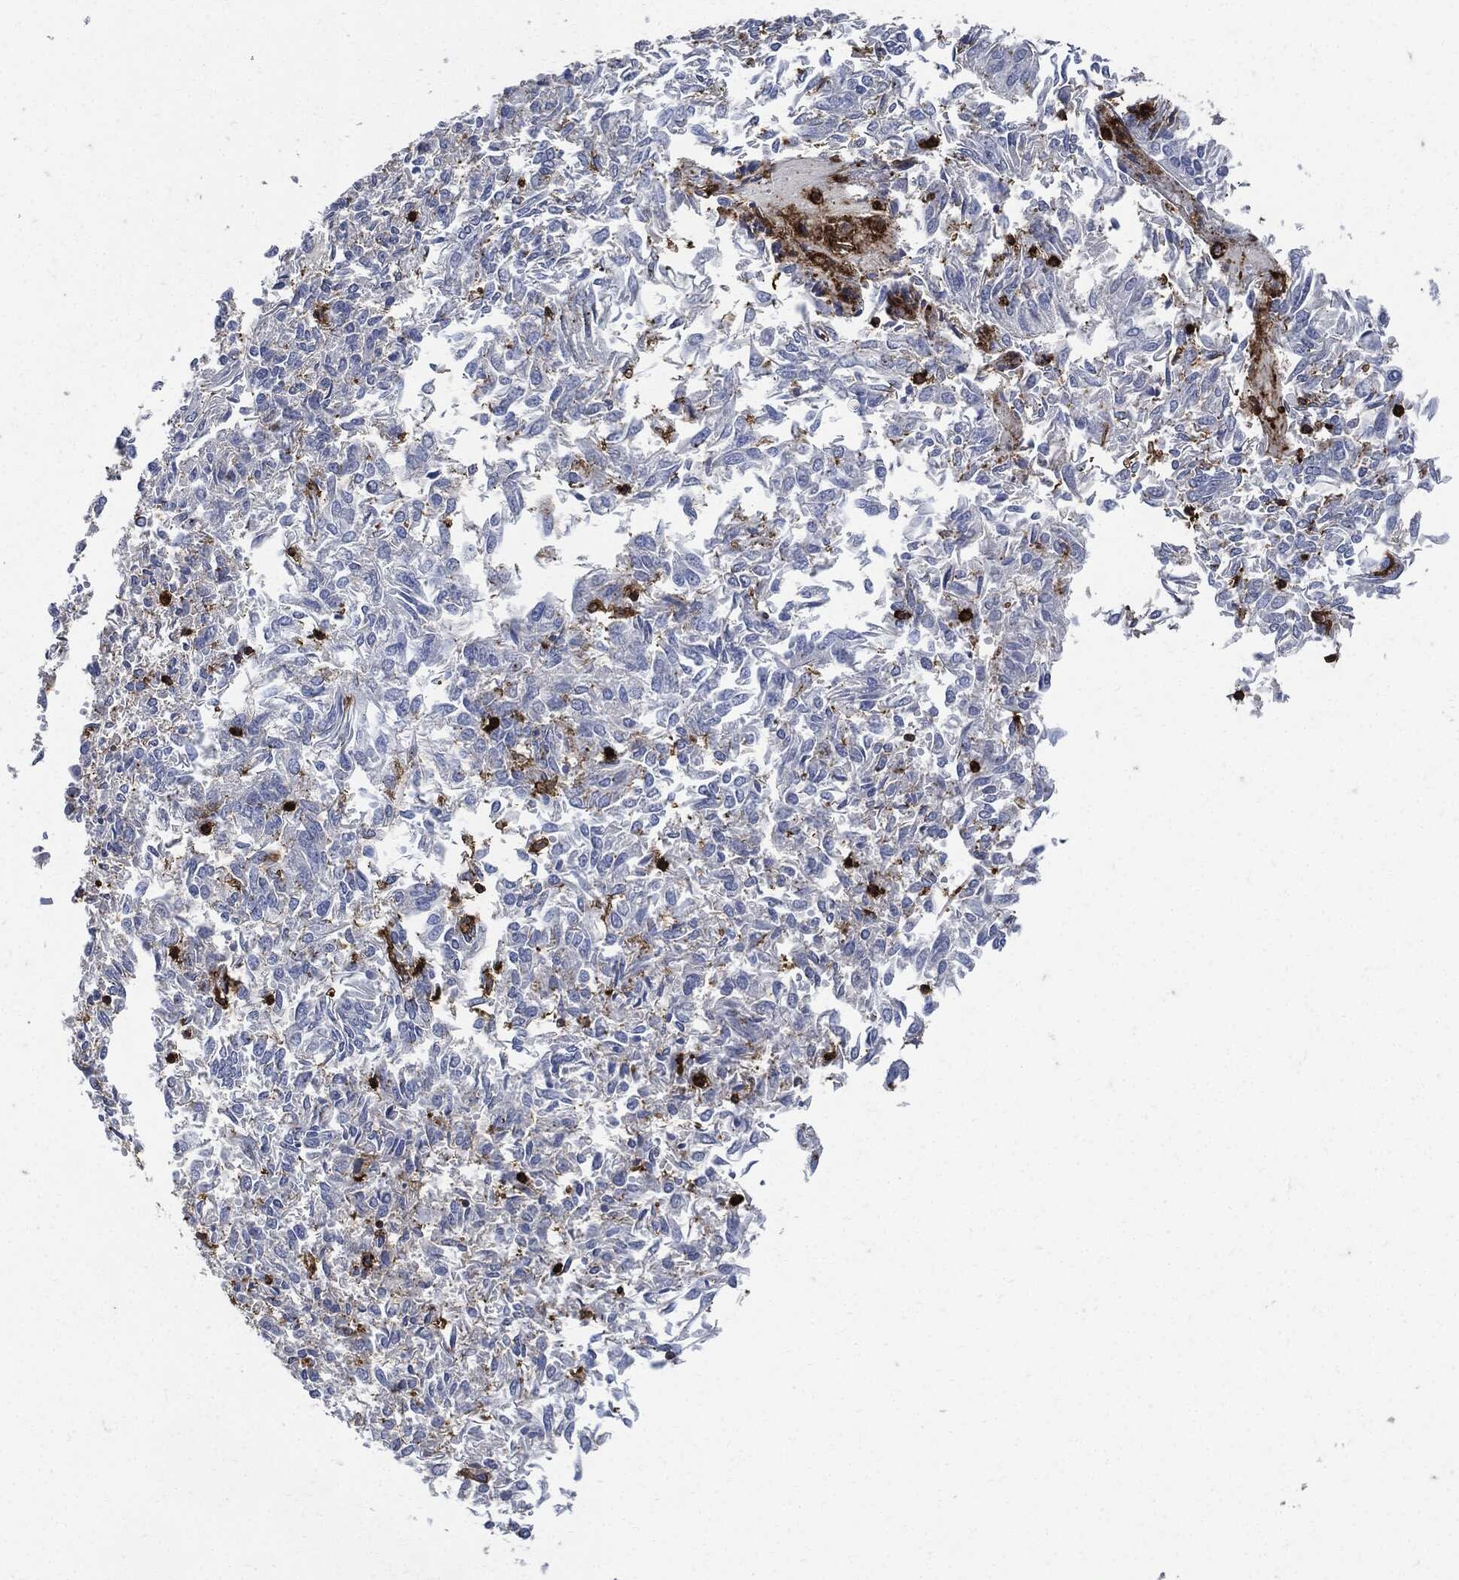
{"staining": {"intensity": "negative", "quantity": "none", "location": "none"}, "tissue": "endometrial cancer", "cell_type": "Tumor cells", "image_type": "cancer", "snomed": [{"axis": "morphology", "description": "Adenocarcinoma, NOS"}, {"axis": "topography", "description": "Endometrium"}], "caption": "Tumor cells show no significant expression in adenocarcinoma (endometrial).", "gene": "PTPRC", "patient": {"sex": "female", "age": 58}}